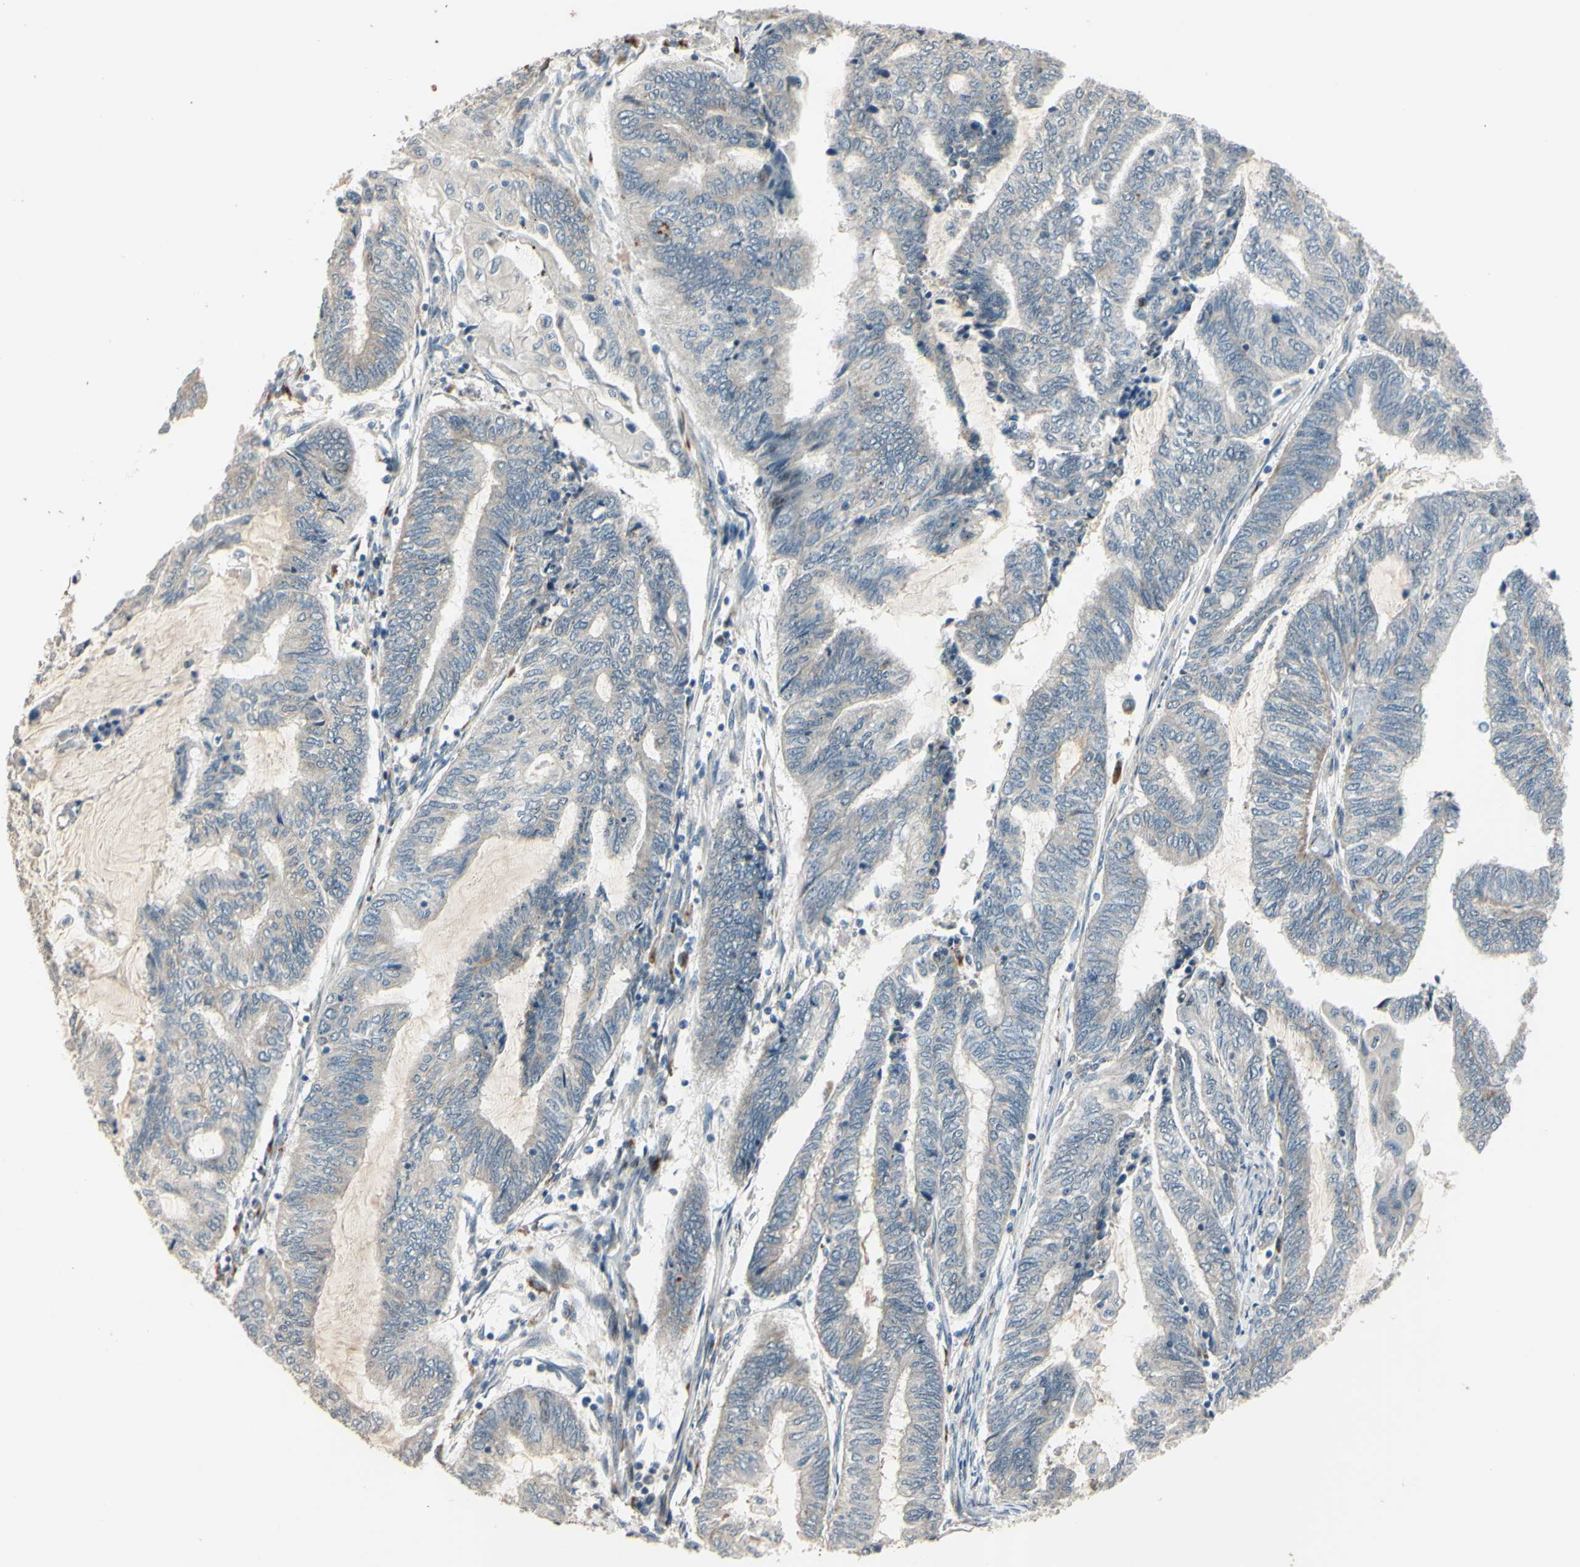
{"staining": {"intensity": "weak", "quantity": "<25%", "location": "cytoplasmic/membranous"}, "tissue": "endometrial cancer", "cell_type": "Tumor cells", "image_type": "cancer", "snomed": [{"axis": "morphology", "description": "Adenocarcinoma, NOS"}, {"axis": "topography", "description": "Uterus"}, {"axis": "topography", "description": "Endometrium"}], "caption": "A high-resolution histopathology image shows immunohistochemistry (IHC) staining of endometrial cancer, which shows no significant positivity in tumor cells.", "gene": "NDFIP1", "patient": {"sex": "female", "age": 70}}